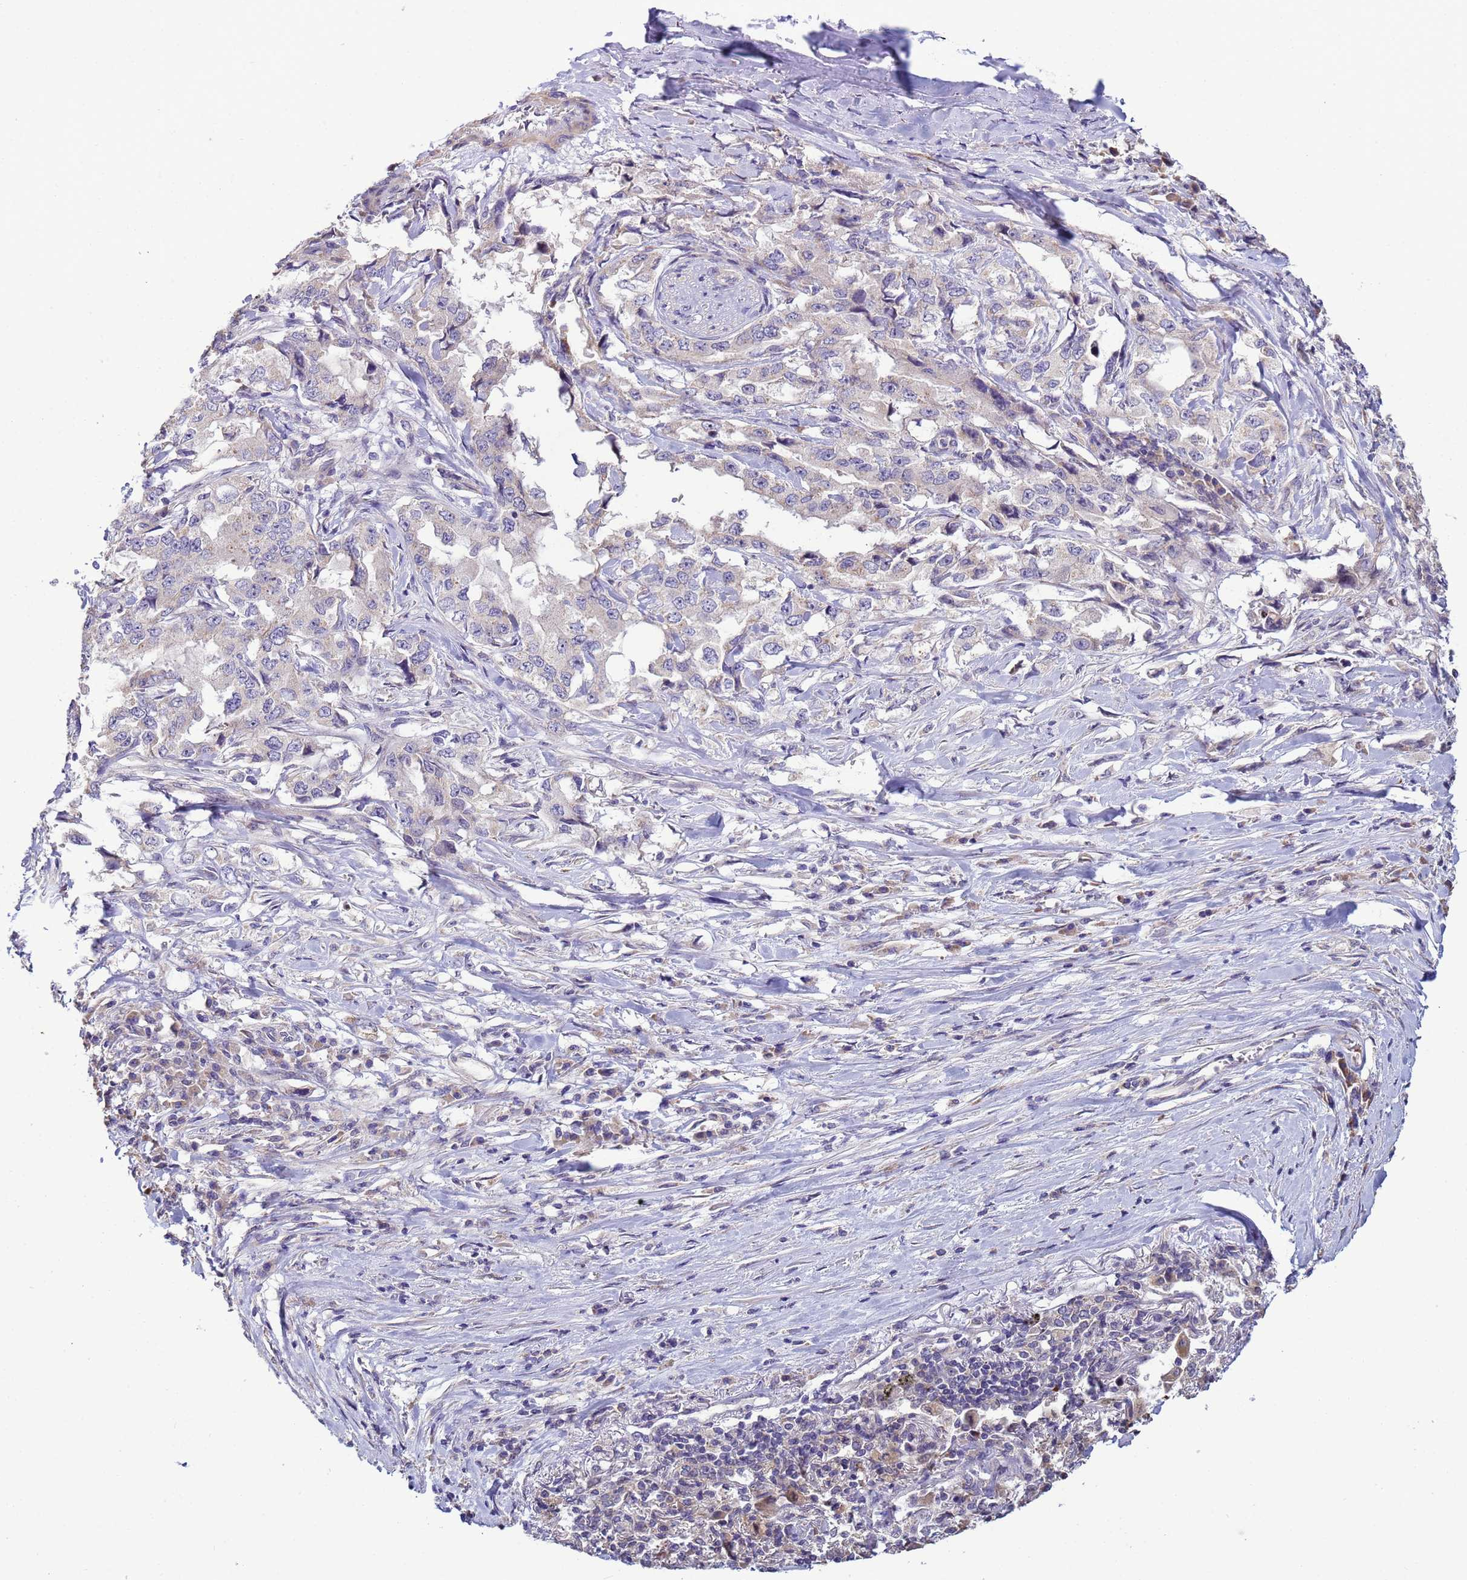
{"staining": {"intensity": "negative", "quantity": "none", "location": "none"}, "tissue": "lung cancer", "cell_type": "Tumor cells", "image_type": "cancer", "snomed": [{"axis": "morphology", "description": "Adenocarcinoma, NOS"}, {"axis": "topography", "description": "Lung"}], "caption": "Adenocarcinoma (lung) stained for a protein using immunohistochemistry displays no expression tumor cells.", "gene": "CLHC1", "patient": {"sex": "female", "age": 51}}